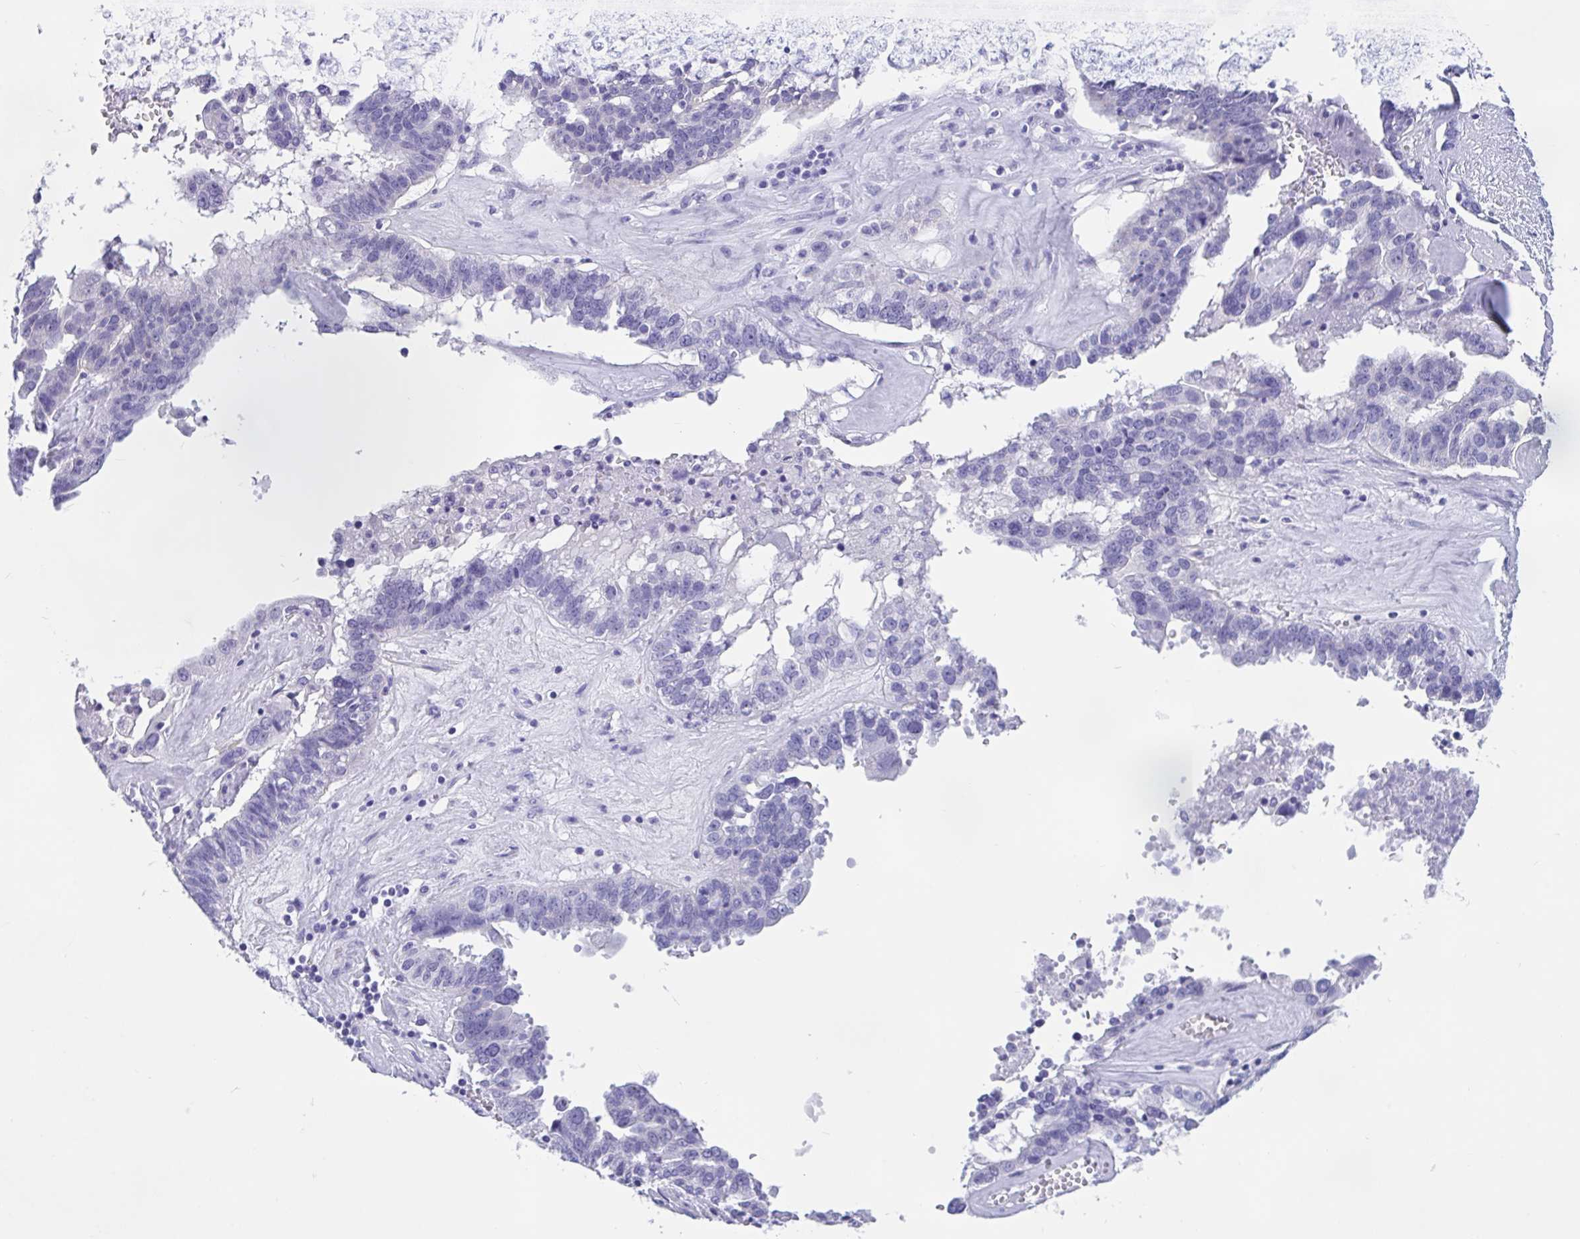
{"staining": {"intensity": "negative", "quantity": "none", "location": "none"}, "tissue": "ovarian cancer", "cell_type": "Tumor cells", "image_type": "cancer", "snomed": [{"axis": "morphology", "description": "Cystadenocarcinoma, serous, NOS"}, {"axis": "topography", "description": "Ovary"}], "caption": "Tumor cells are negative for brown protein staining in serous cystadenocarcinoma (ovarian).", "gene": "ZNF319", "patient": {"sex": "female", "age": 59}}